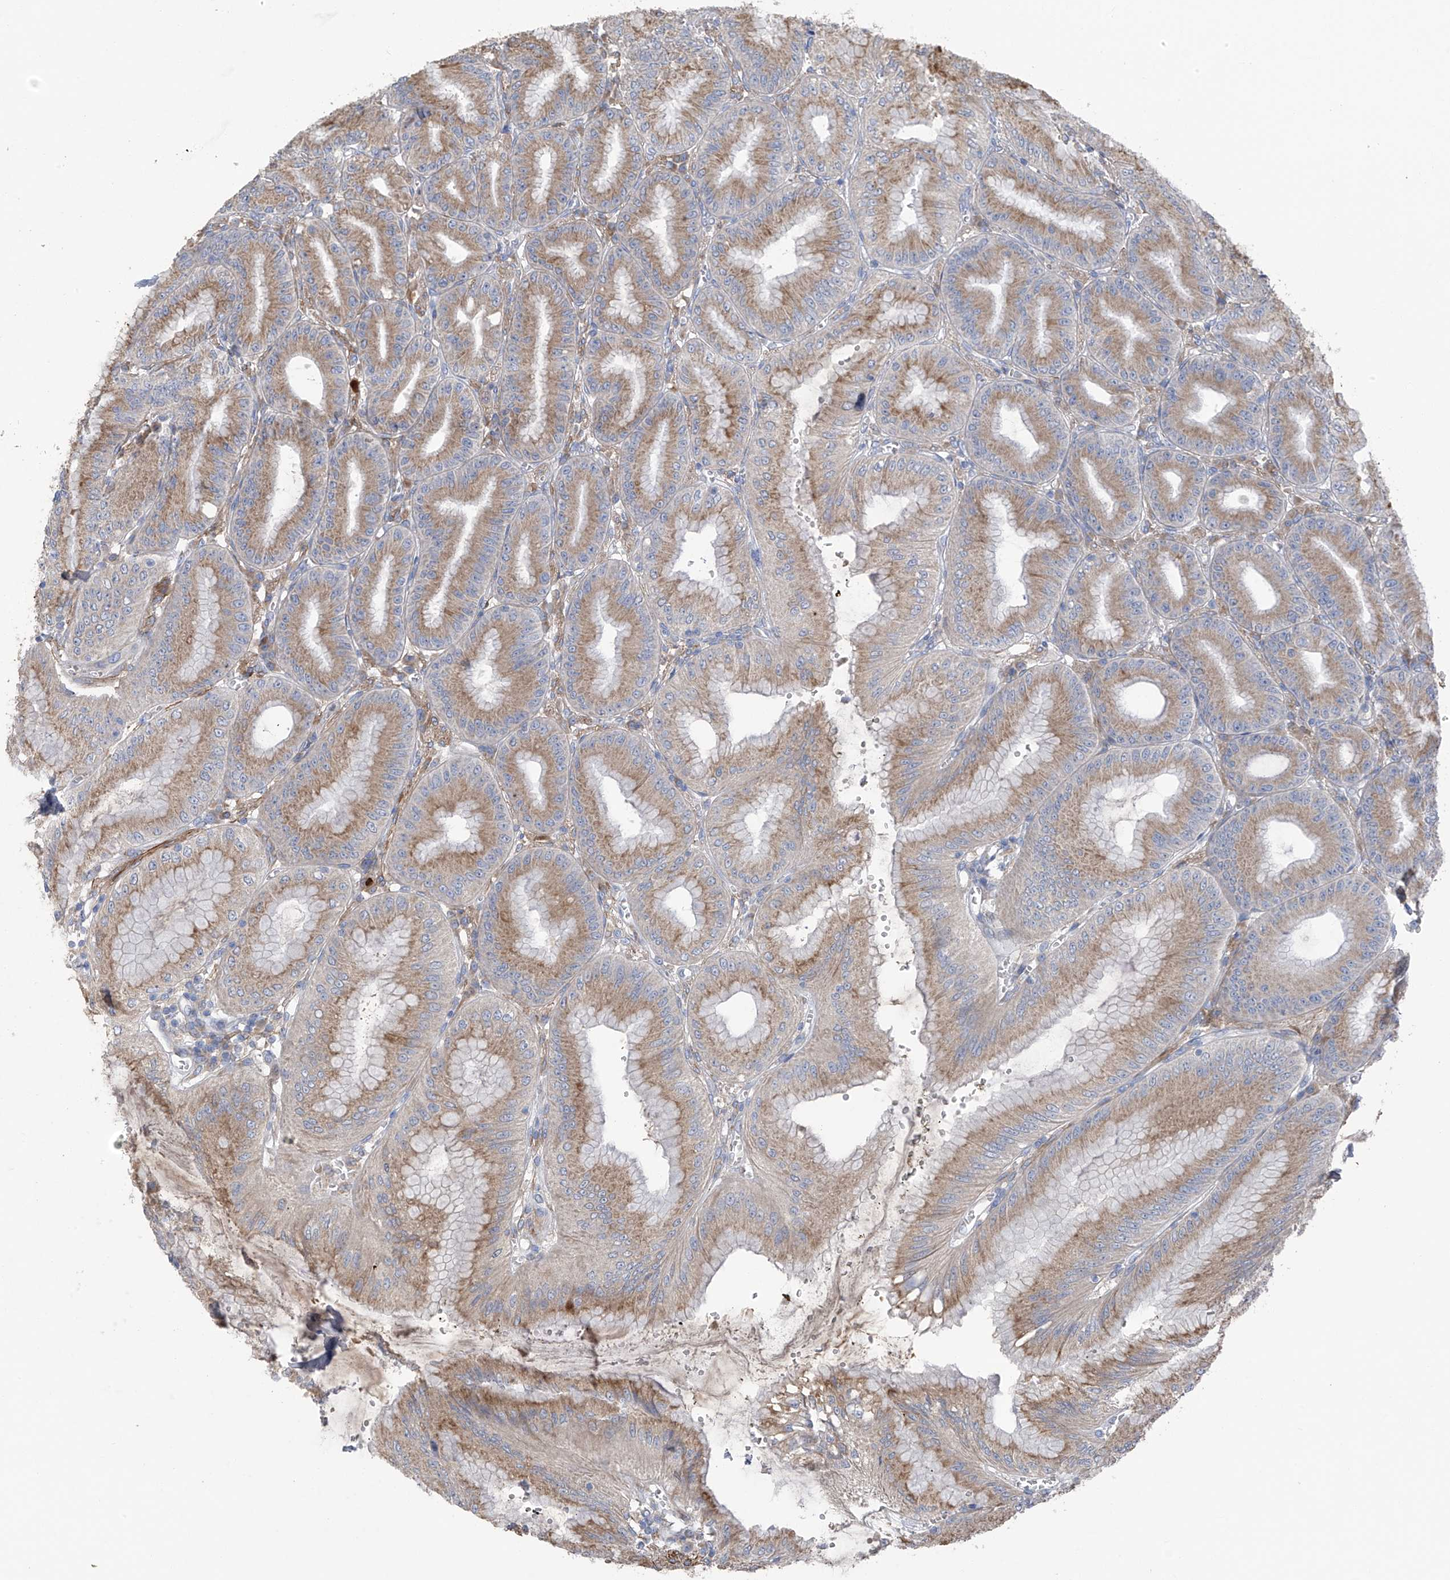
{"staining": {"intensity": "moderate", "quantity": ">75%", "location": "cytoplasmic/membranous"}, "tissue": "stomach", "cell_type": "Glandular cells", "image_type": "normal", "snomed": [{"axis": "morphology", "description": "Normal tissue, NOS"}, {"axis": "topography", "description": "Stomach, lower"}], "caption": "Unremarkable stomach displays moderate cytoplasmic/membranous staining in about >75% of glandular cells, visualized by immunohistochemistry.", "gene": "GALNTL6", "patient": {"sex": "male", "age": 71}}